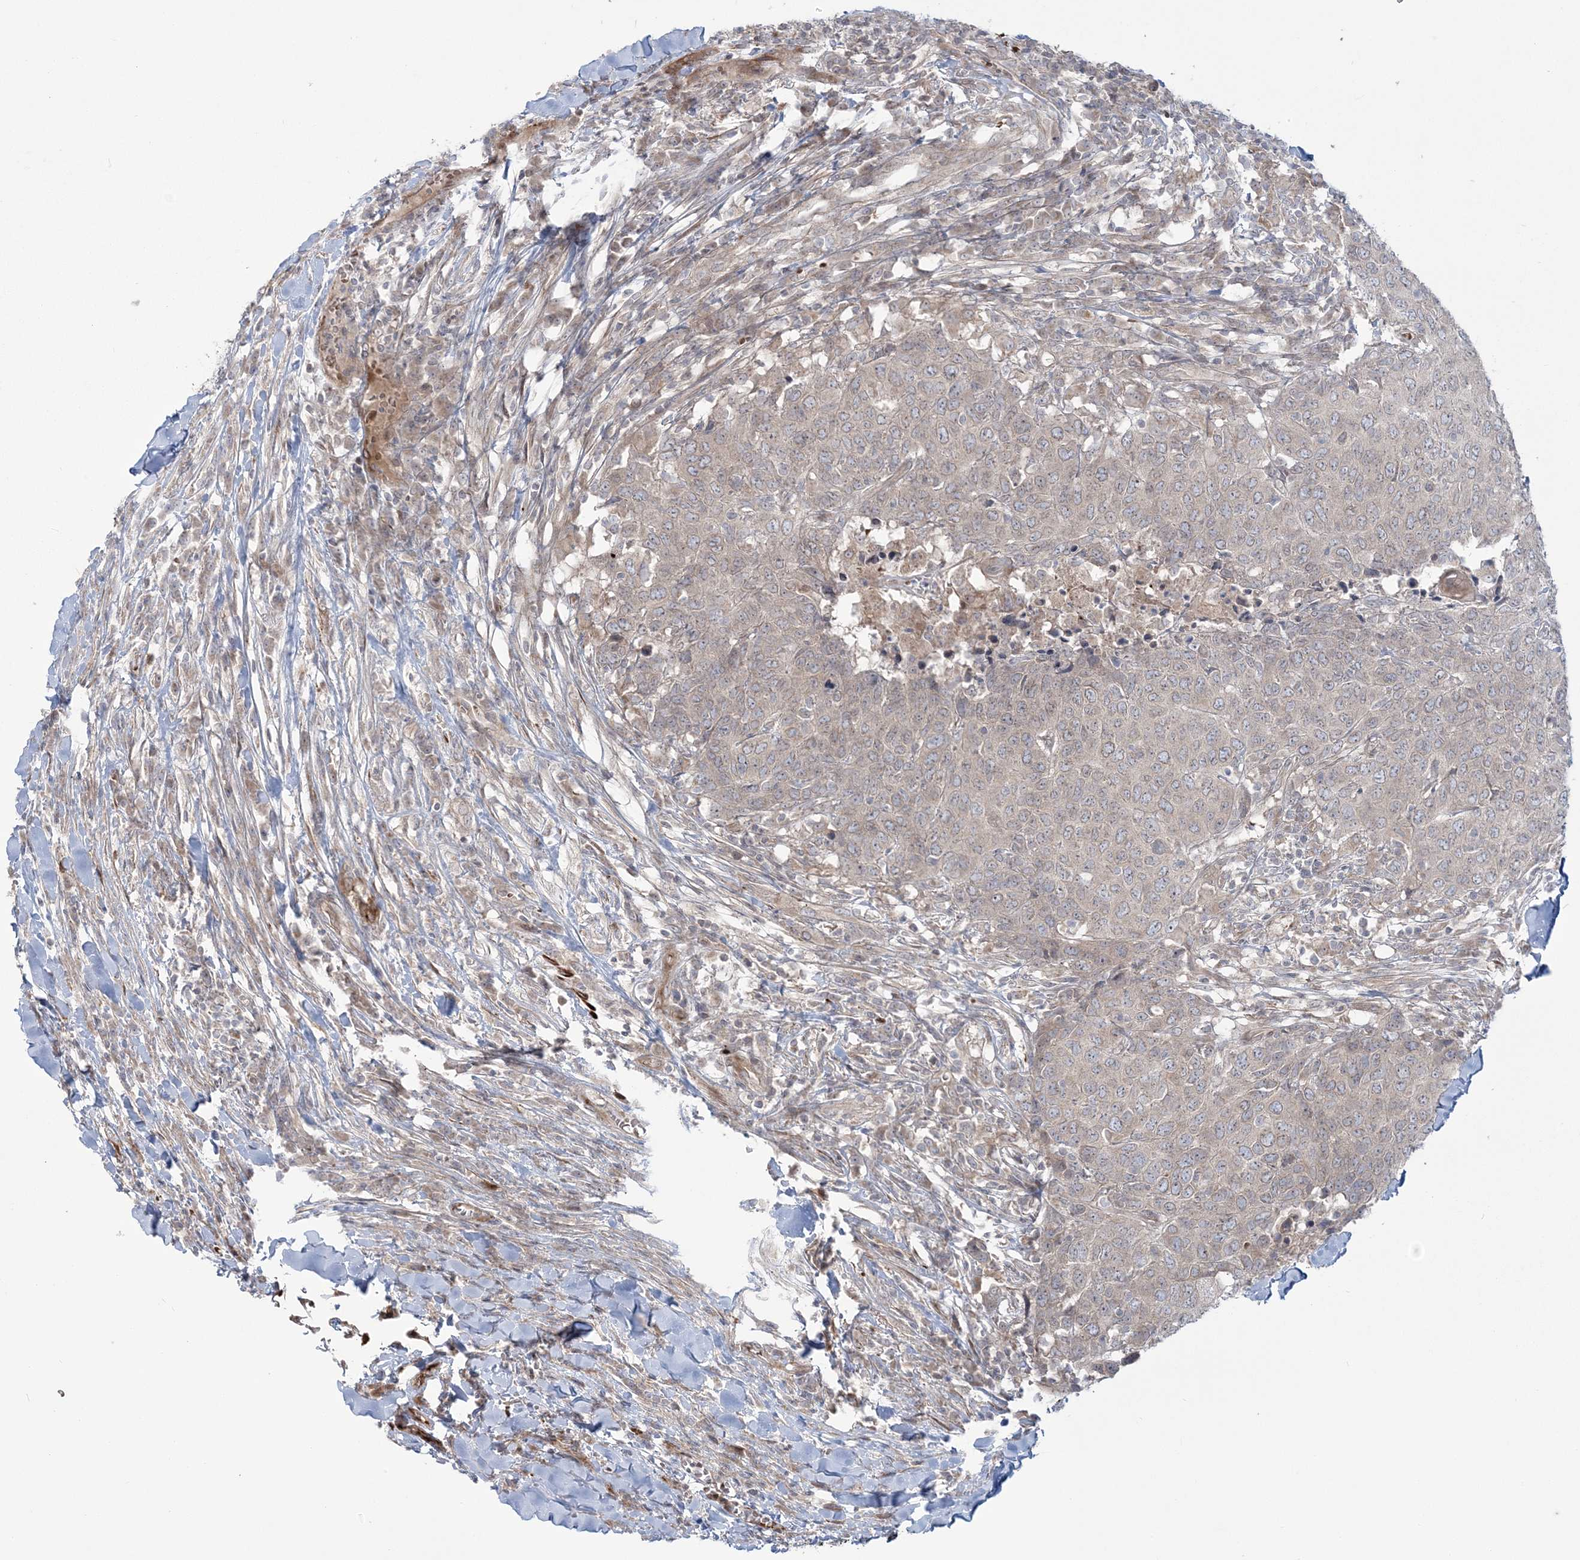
{"staining": {"intensity": "weak", "quantity": "<25%", "location": "cytoplasmic/membranous"}, "tissue": "head and neck cancer", "cell_type": "Tumor cells", "image_type": "cancer", "snomed": [{"axis": "morphology", "description": "Squamous cell carcinoma, NOS"}, {"axis": "topography", "description": "Head-Neck"}], "caption": "Immunohistochemistry of squamous cell carcinoma (head and neck) reveals no expression in tumor cells.", "gene": "NUDT9", "patient": {"sex": "male", "age": 66}}